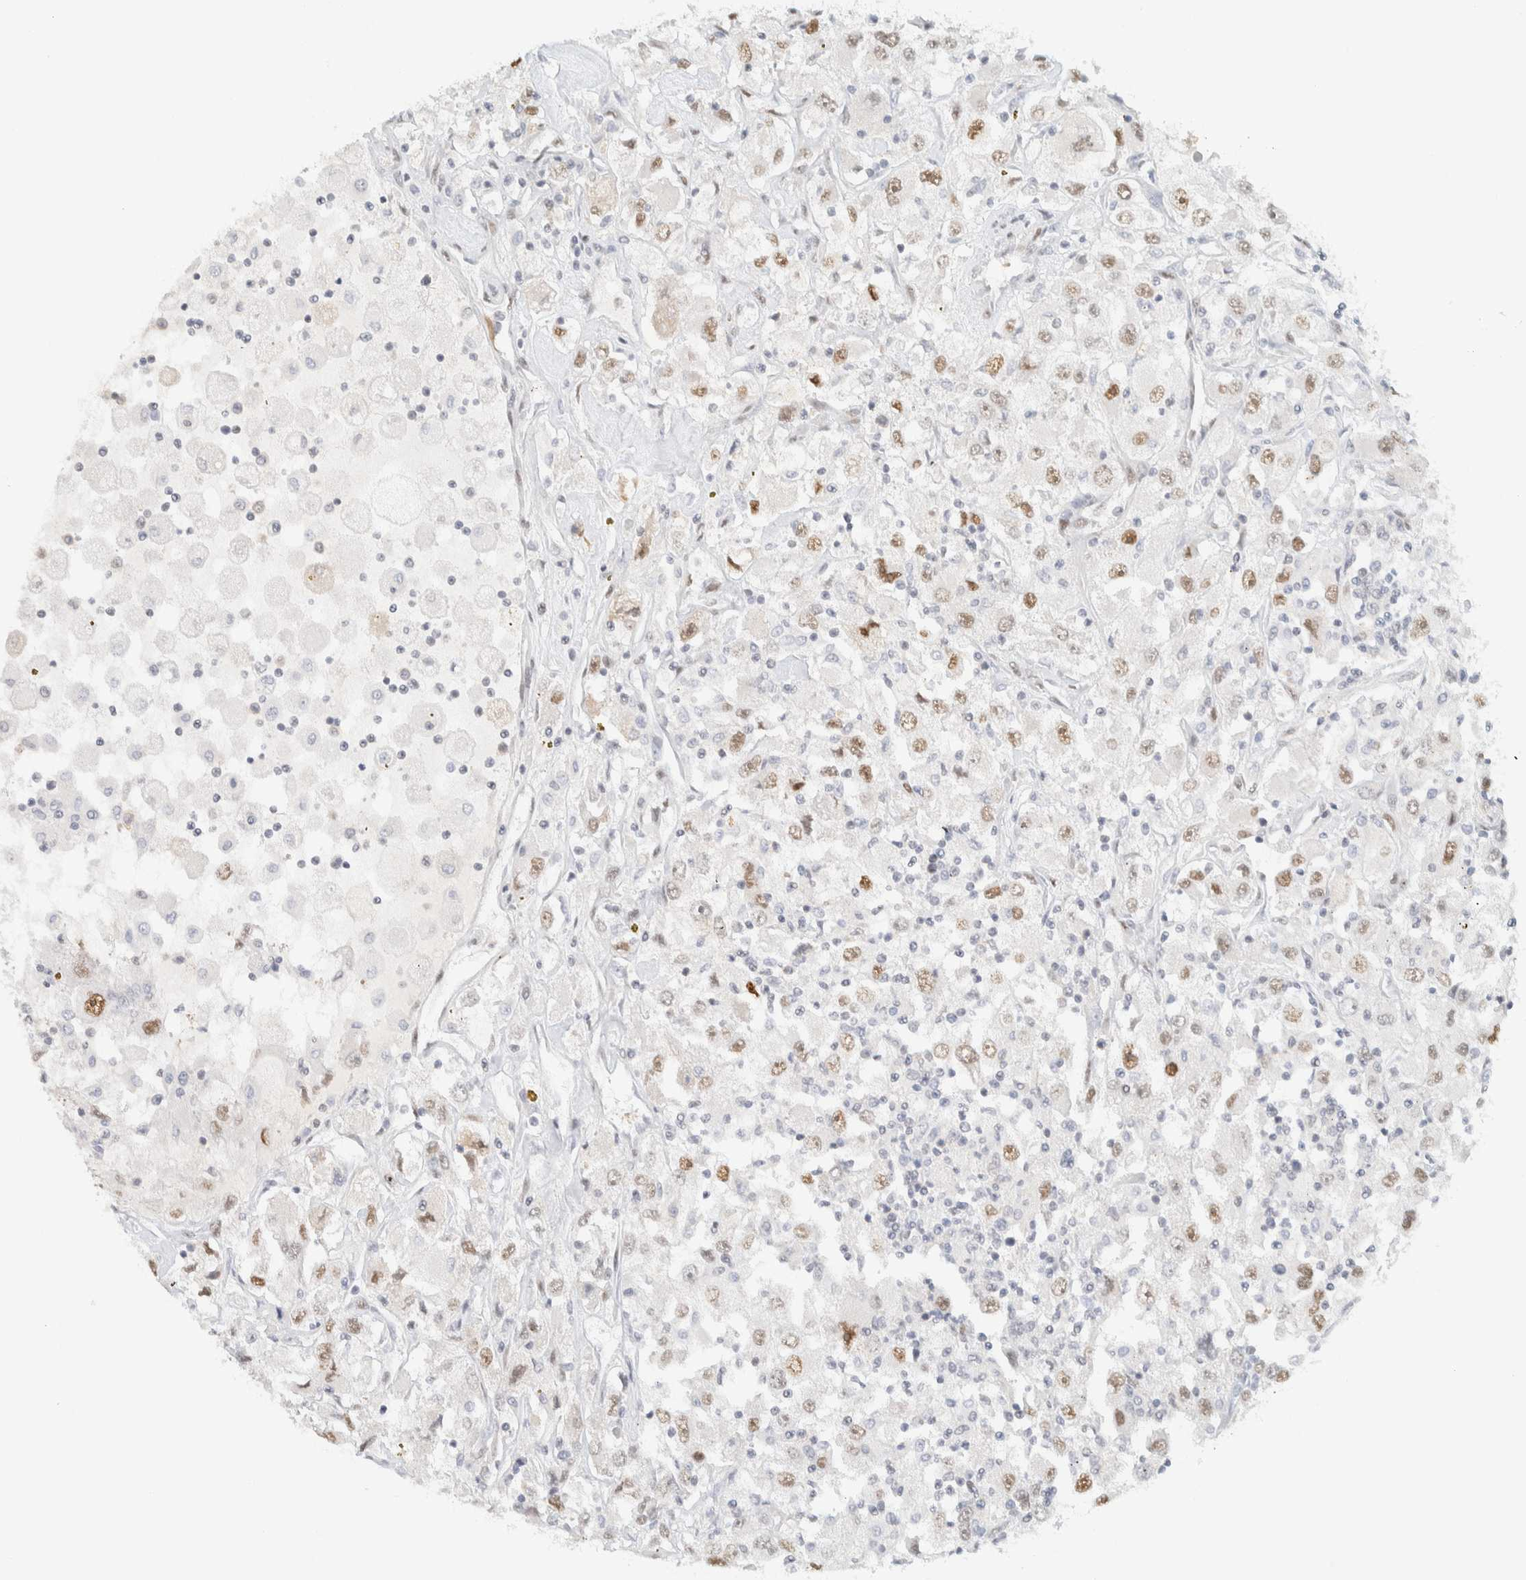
{"staining": {"intensity": "moderate", "quantity": "25%-75%", "location": "nuclear"}, "tissue": "renal cancer", "cell_type": "Tumor cells", "image_type": "cancer", "snomed": [{"axis": "morphology", "description": "Adenocarcinoma, NOS"}, {"axis": "topography", "description": "Kidney"}], "caption": "Renal cancer (adenocarcinoma) stained with DAB immunohistochemistry (IHC) displays medium levels of moderate nuclear positivity in approximately 25%-75% of tumor cells. The staining is performed using DAB (3,3'-diaminobenzidine) brown chromogen to label protein expression. The nuclei are counter-stained blue using hematoxylin.", "gene": "ZNF683", "patient": {"sex": "female", "age": 52}}